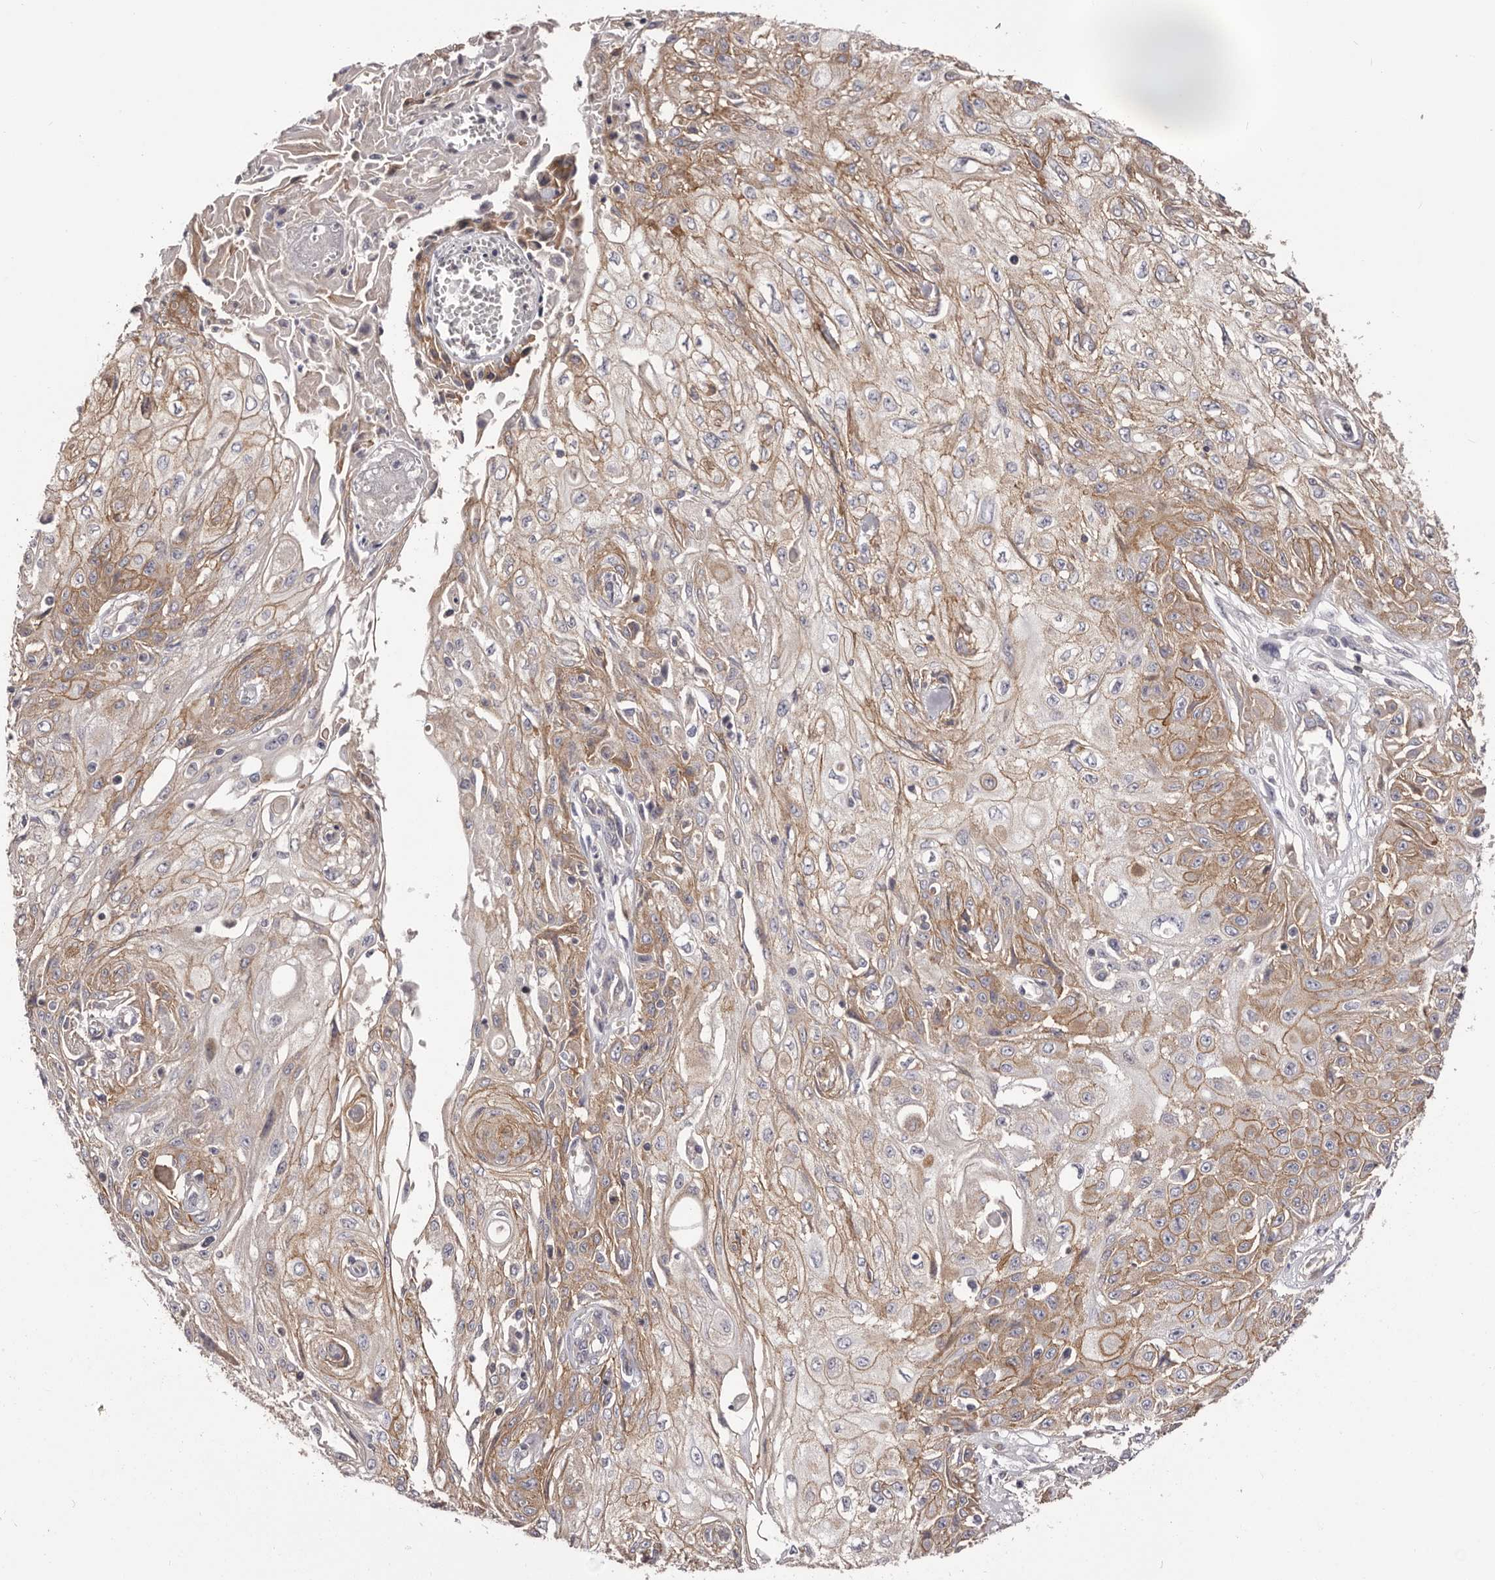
{"staining": {"intensity": "moderate", "quantity": "25%-75%", "location": "cytoplasmic/membranous"}, "tissue": "skin cancer", "cell_type": "Tumor cells", "image_type": "cancer", "snomed": [{"axis": "morphology", "description": "Squamous cell carcinoma, NOS"}, {"axis": "morphology", "description": "Squamous cell carcinoma, metastatic, NOS"}, {"axis": "topography", "description": "Skin"}, {"axis": "topography", "description": "Lymph node"}], "caption": "This is an image of immunohistochemistry staining of skin cancer (squamous cell carcinoma), which shows moderate staining in the cytoplasmic/membranous of tumor cells.", "gene": "DMRT2", "patient": {"sex": "male", "age": 75}}